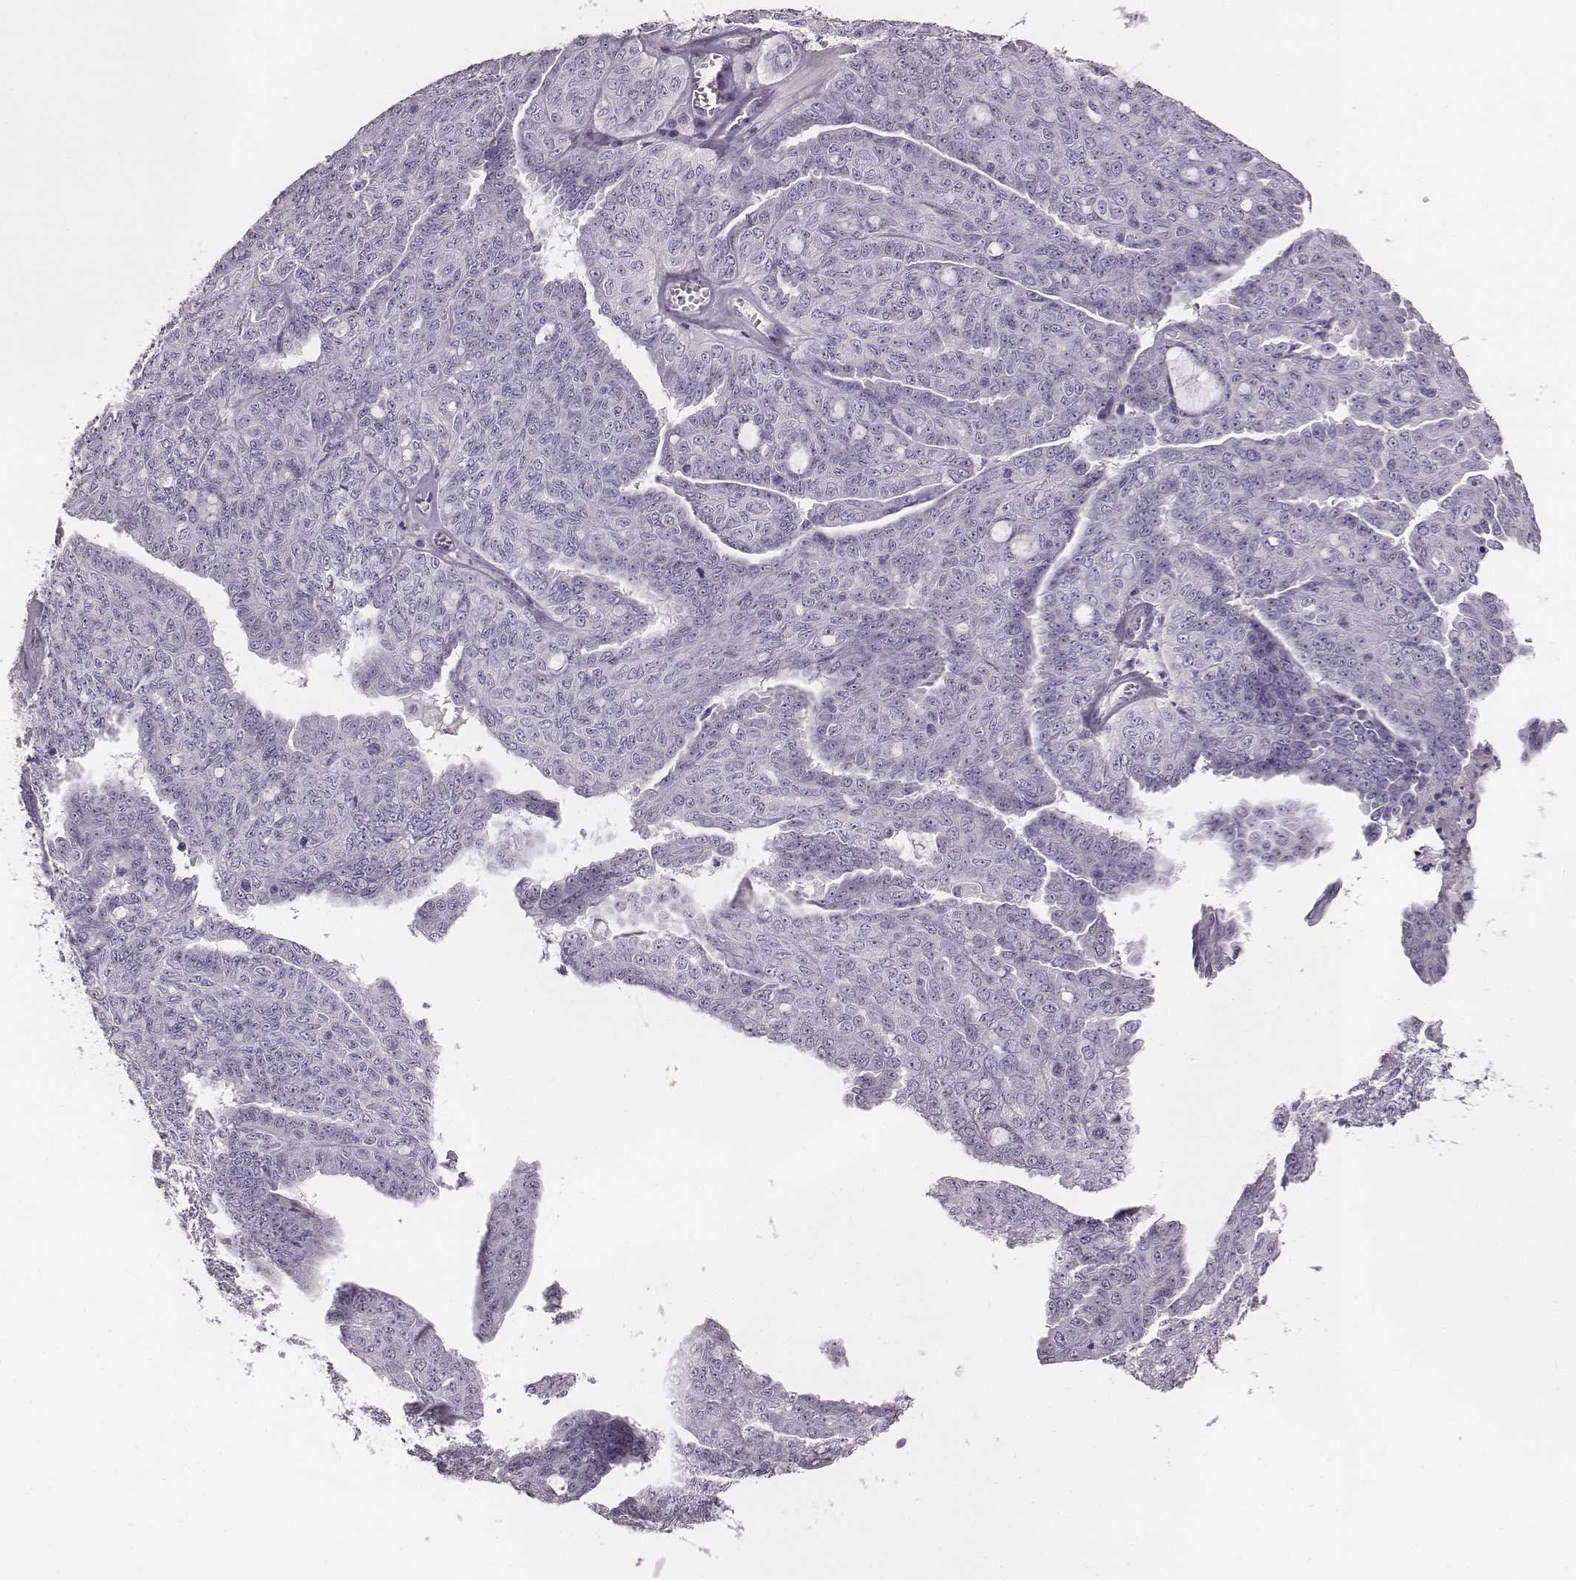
{"staining": {"intensity": "negative", "quantity": "none", "location": "none"}, "tissue": "ovarian cancer", "cell_type": "Tumor cells", "image_type": "cancer", "snomed": [{"axis": "morphology", "description": "Cystadenocarcinoma, serous, NOS"}, {"axis": "topography", "description": "Ovary"}], "caption": "The micrograph shows no staining of tumor cells in serous cystadenocarcinoma (ovarian).", "gene": "PDE8B", "patient": {"sex": "female", "age": 71}}